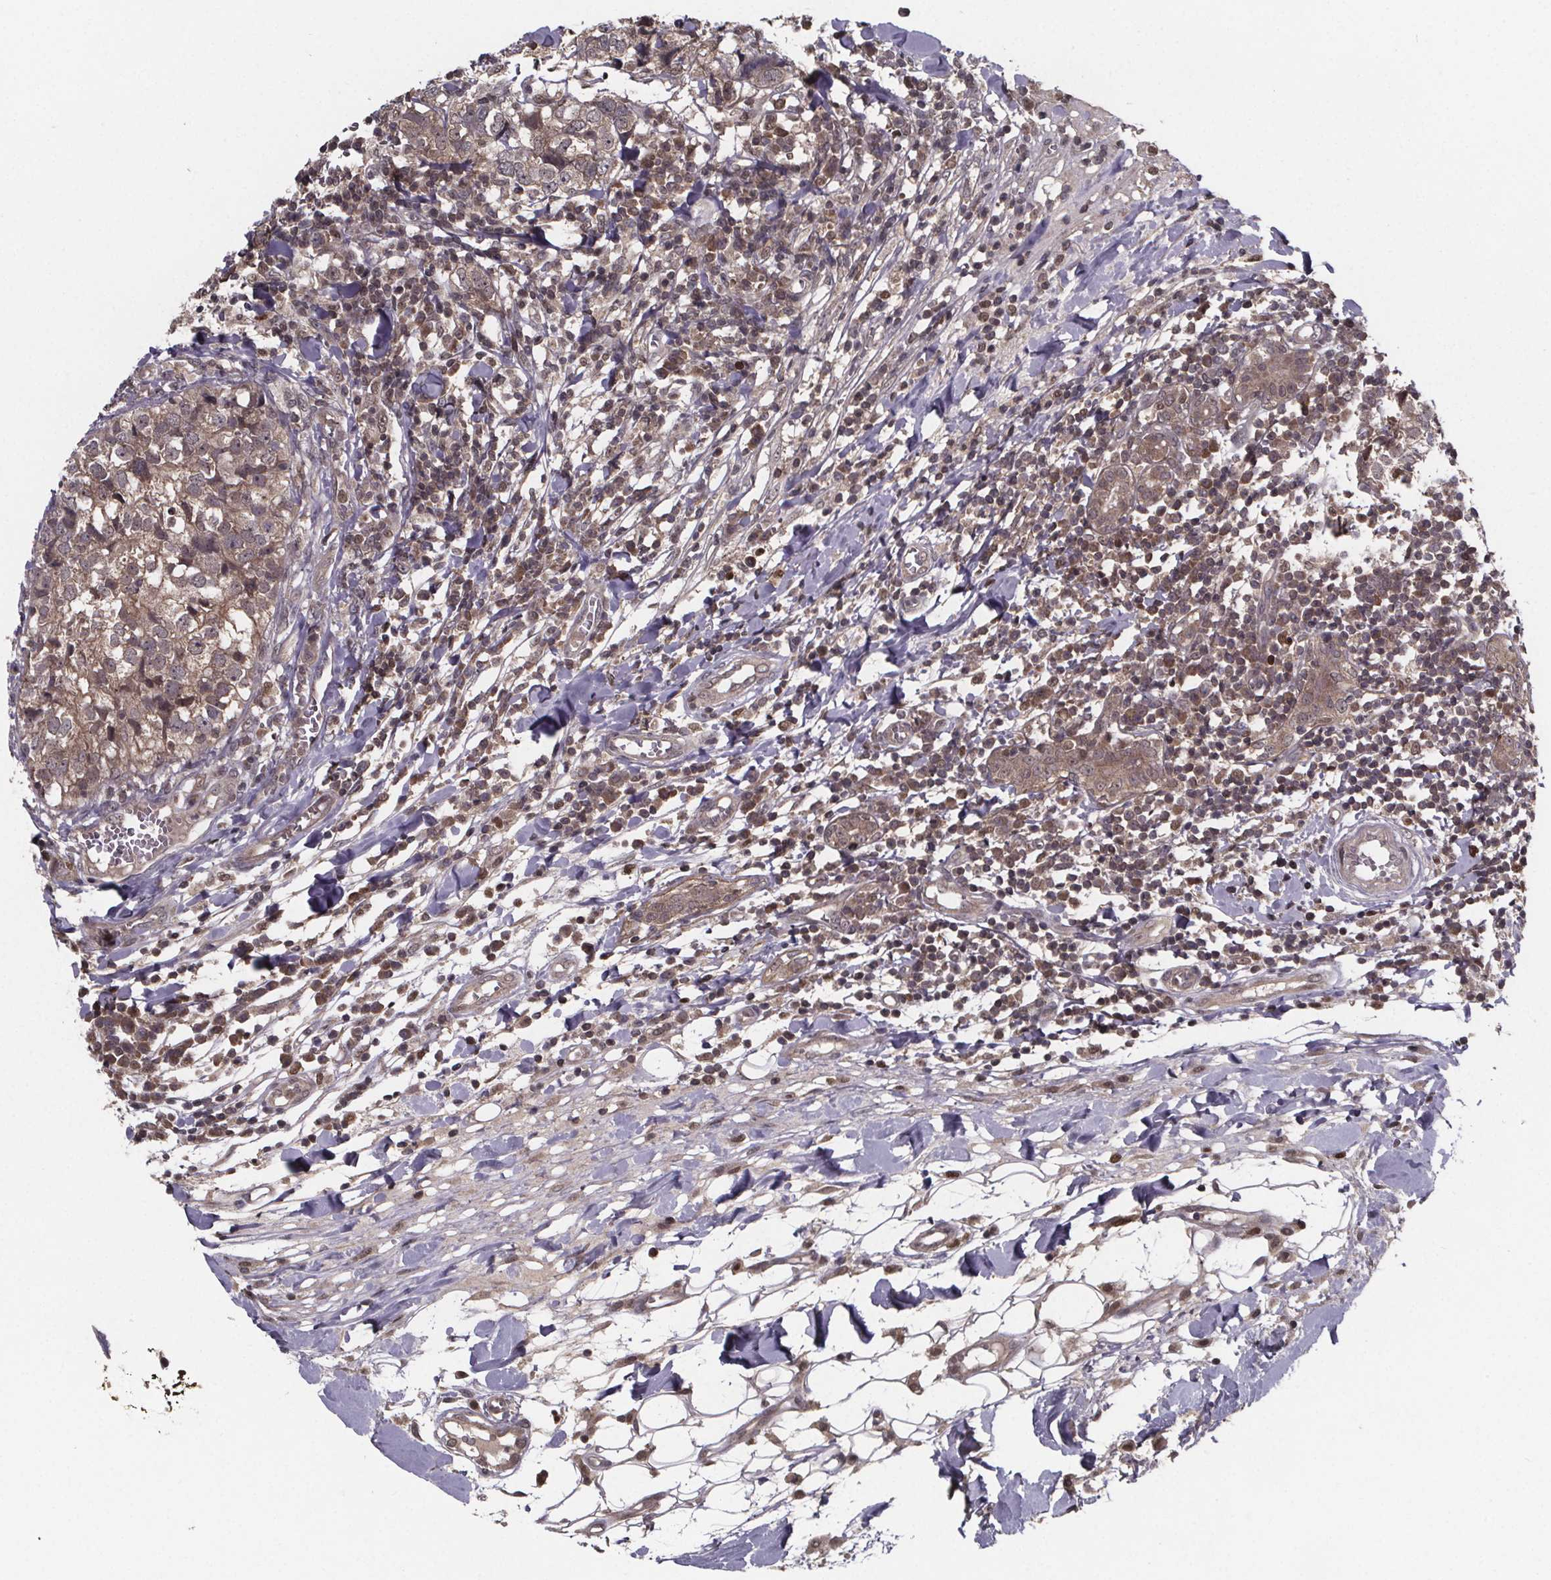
{"staining": {"intensity": "weak", "quantity": ">75%", "location": "cytoplasmic/membranous,nuclear"}, "tissue": "breast cancer", "cell_type": "Tumor cells", "image_type": "cancer", "snomed": [{"axis": "morphology", "description": "Duct carcinoma"}, {"axis": "topography", "description": "Breast"}], "caption": "An IHC micrograph of tumor tissue is shown. Protein staining in brown labels weak cytoplasmic/membranous and nuclear positivity in breast infiltrating ductal carcinoma within tumor cells.", "gene": "FN3KRP", "patient": {"sex": "female", "age": 30}}